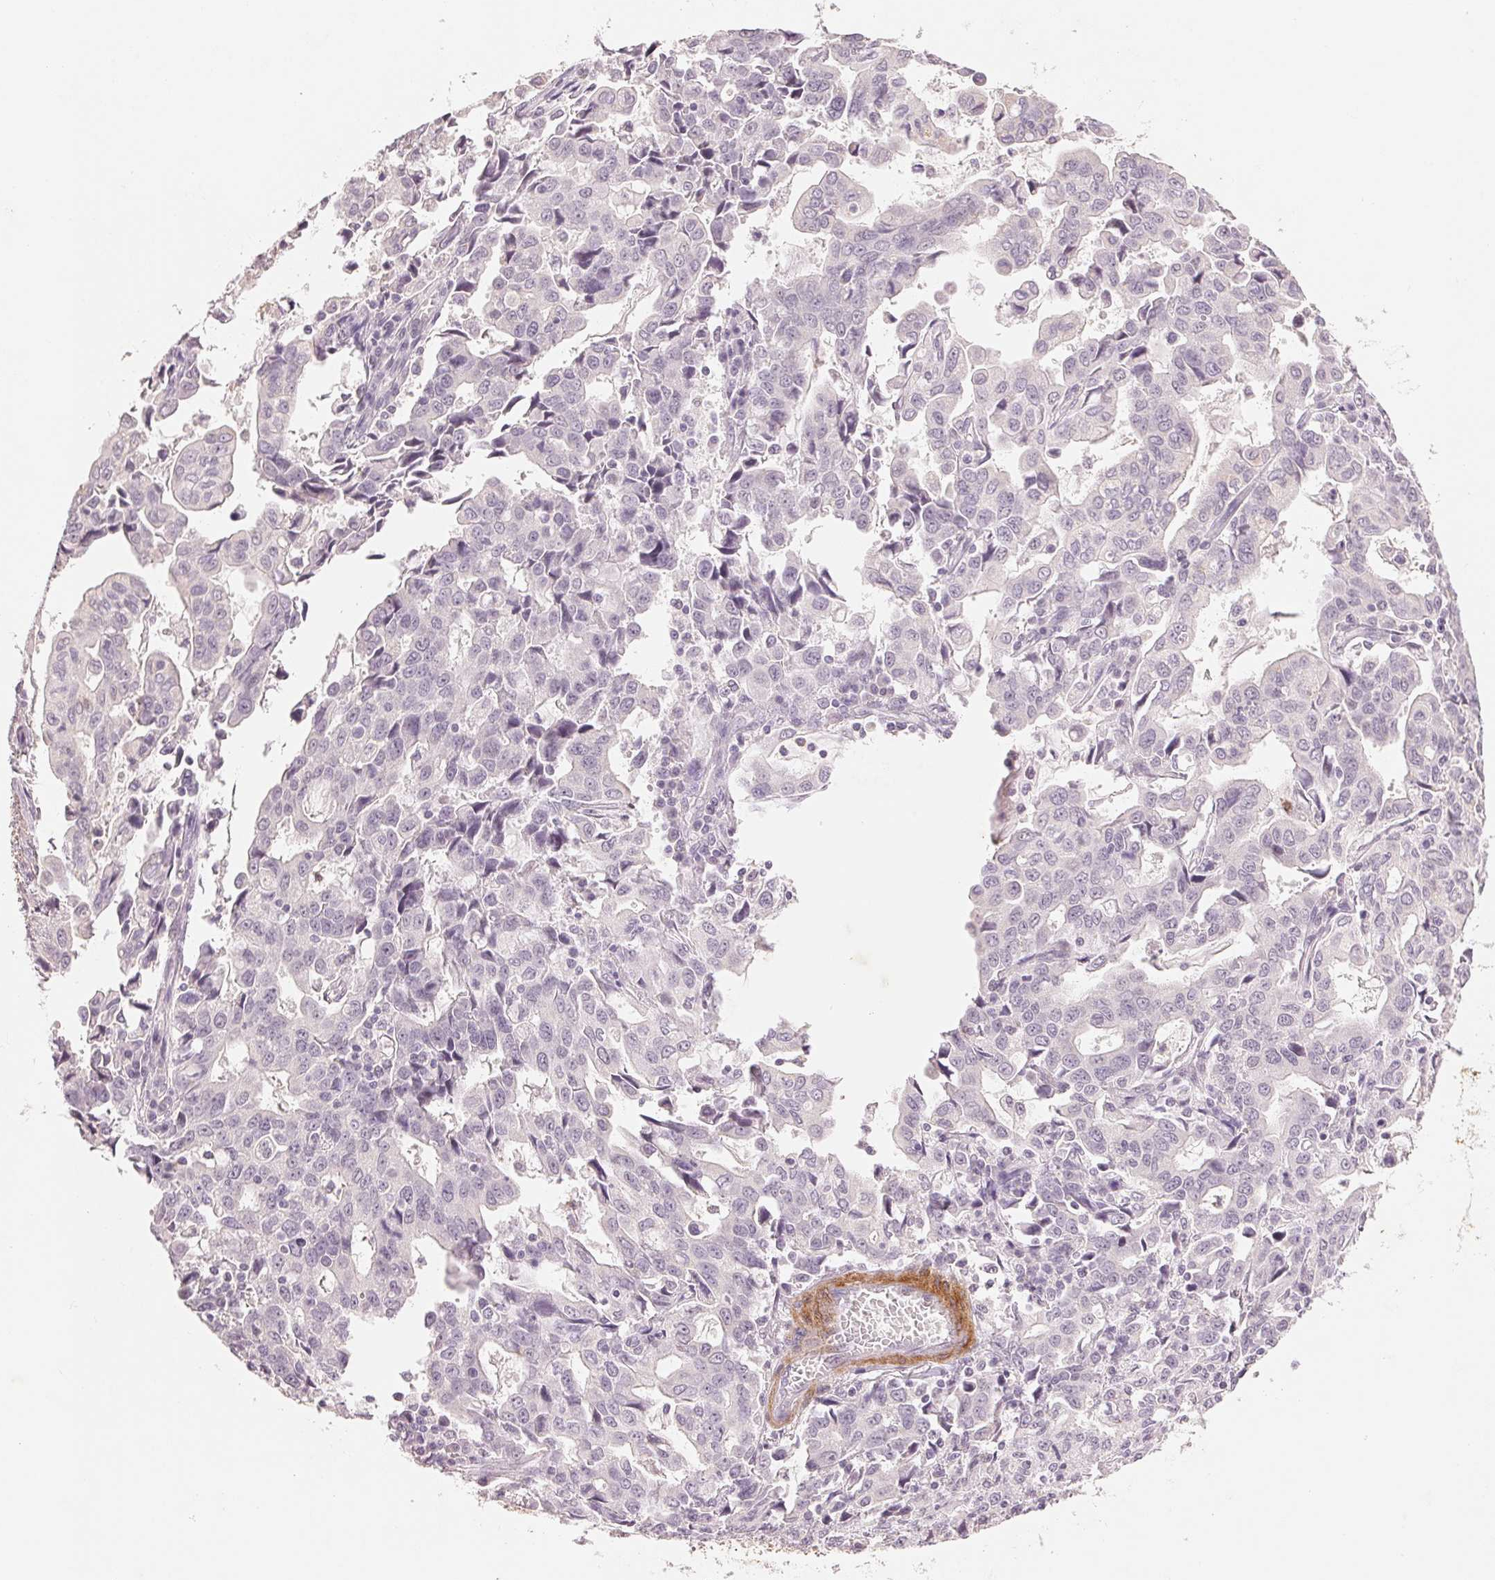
{"staining": {"intensity": "negative", "quantity": "none", "location": "none"}, "tissue": "stomach cancer", "cell_type": "Tumor cells", "image_type": "cancer", "snomed": [{"axis": "morphology", "description": "Adenocarcinoma, NOS"}, {"axis": "topography", "description": "Stomach, upper"}], "caption": "Immunohistochemistry (IHC) micrograph of neoplastic tissue: human stomach cancer (adenocarcinoma) stained with DAB (3,3'-diaminobenzidine) reveals no significant protein expression in tumor cells.", "gene": "SMTN", "patient": {"sex": "male", "age": 85}}